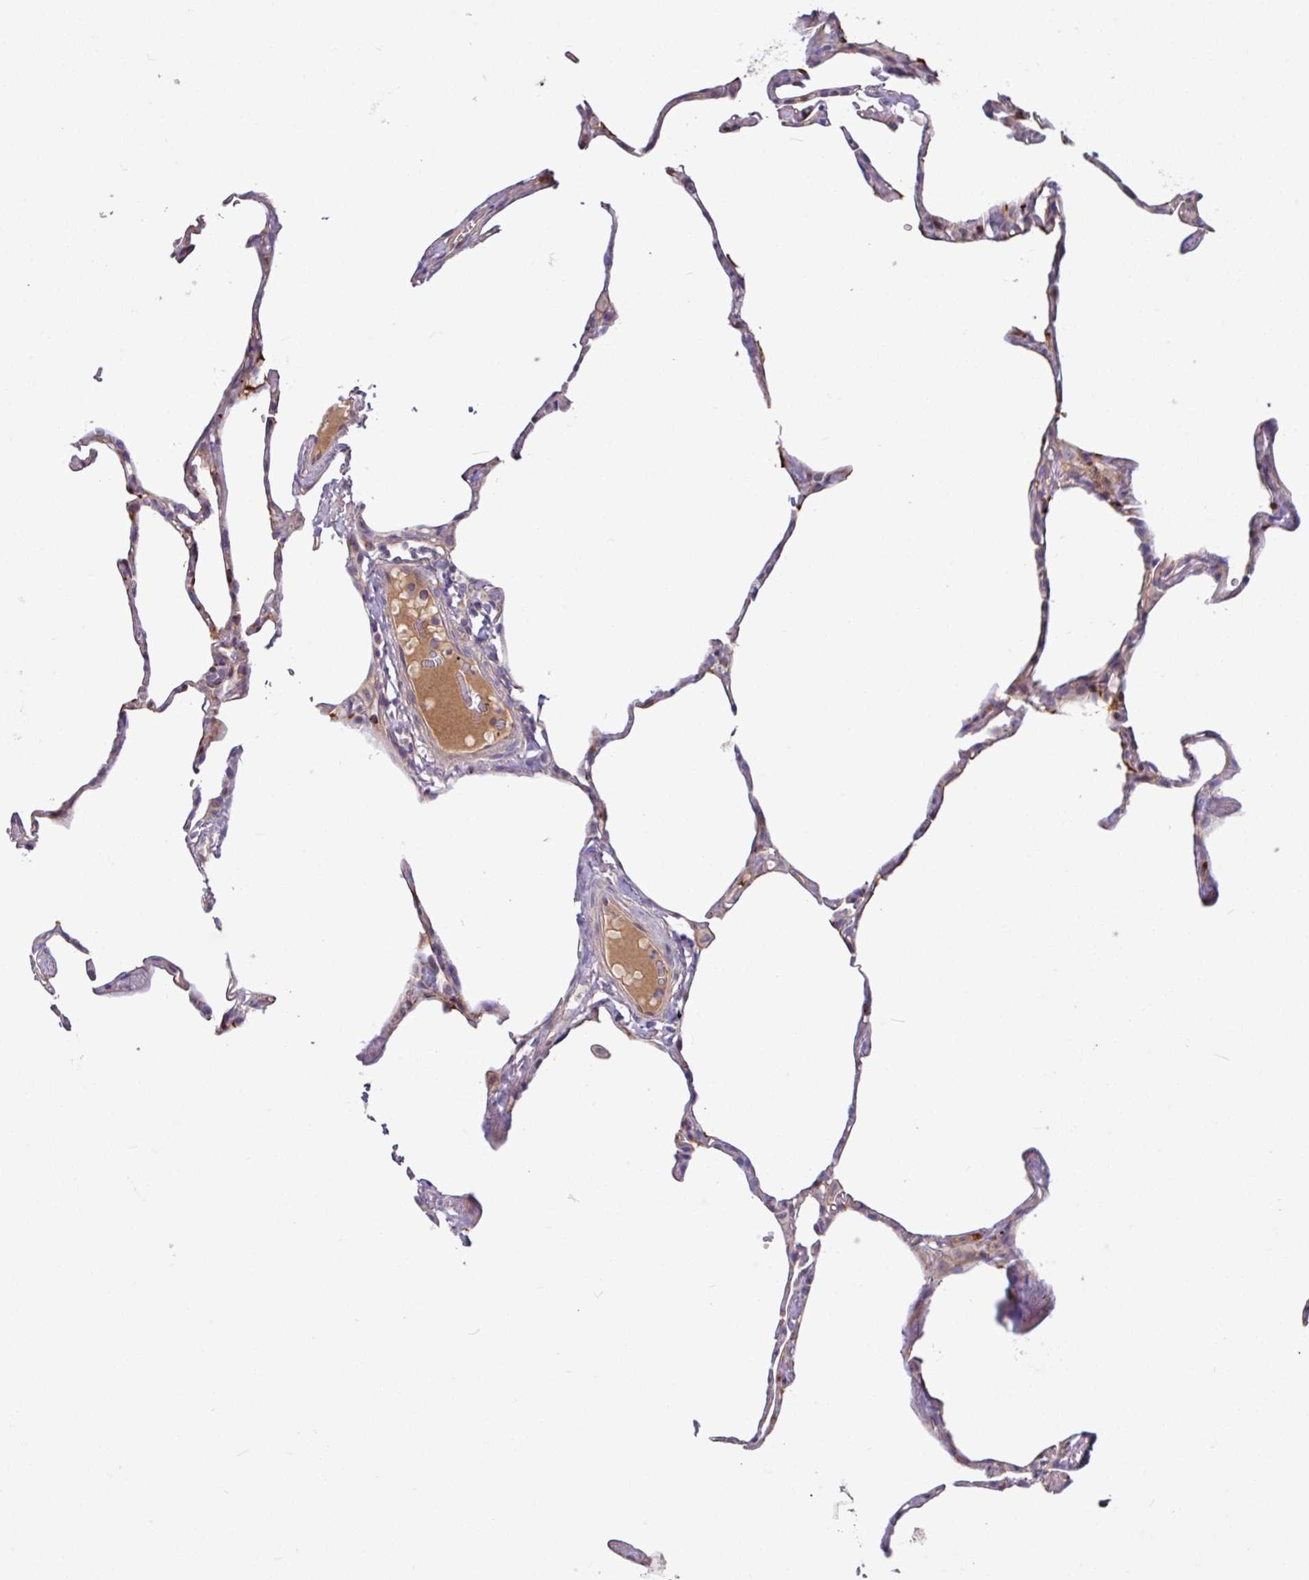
{"staining": {"intensity": "weak", "quantity": "<25%", "location": "cytoplasmic/membranous"}, "tissue": "lung", "cell_type": "Alveolar cells", "image_type": "normal", "snomed": [{"axis": "morphology", "description": "Normal tissue, NOS"}, {"axis": "topography", "description": "Lung"}], "caption": "Immunohistochemical staining of benign lung demonstrates no significant positivity in alveolar cells.", "gene": "B4GALNT4", "patient": {"sex": "male", "age": 65}}